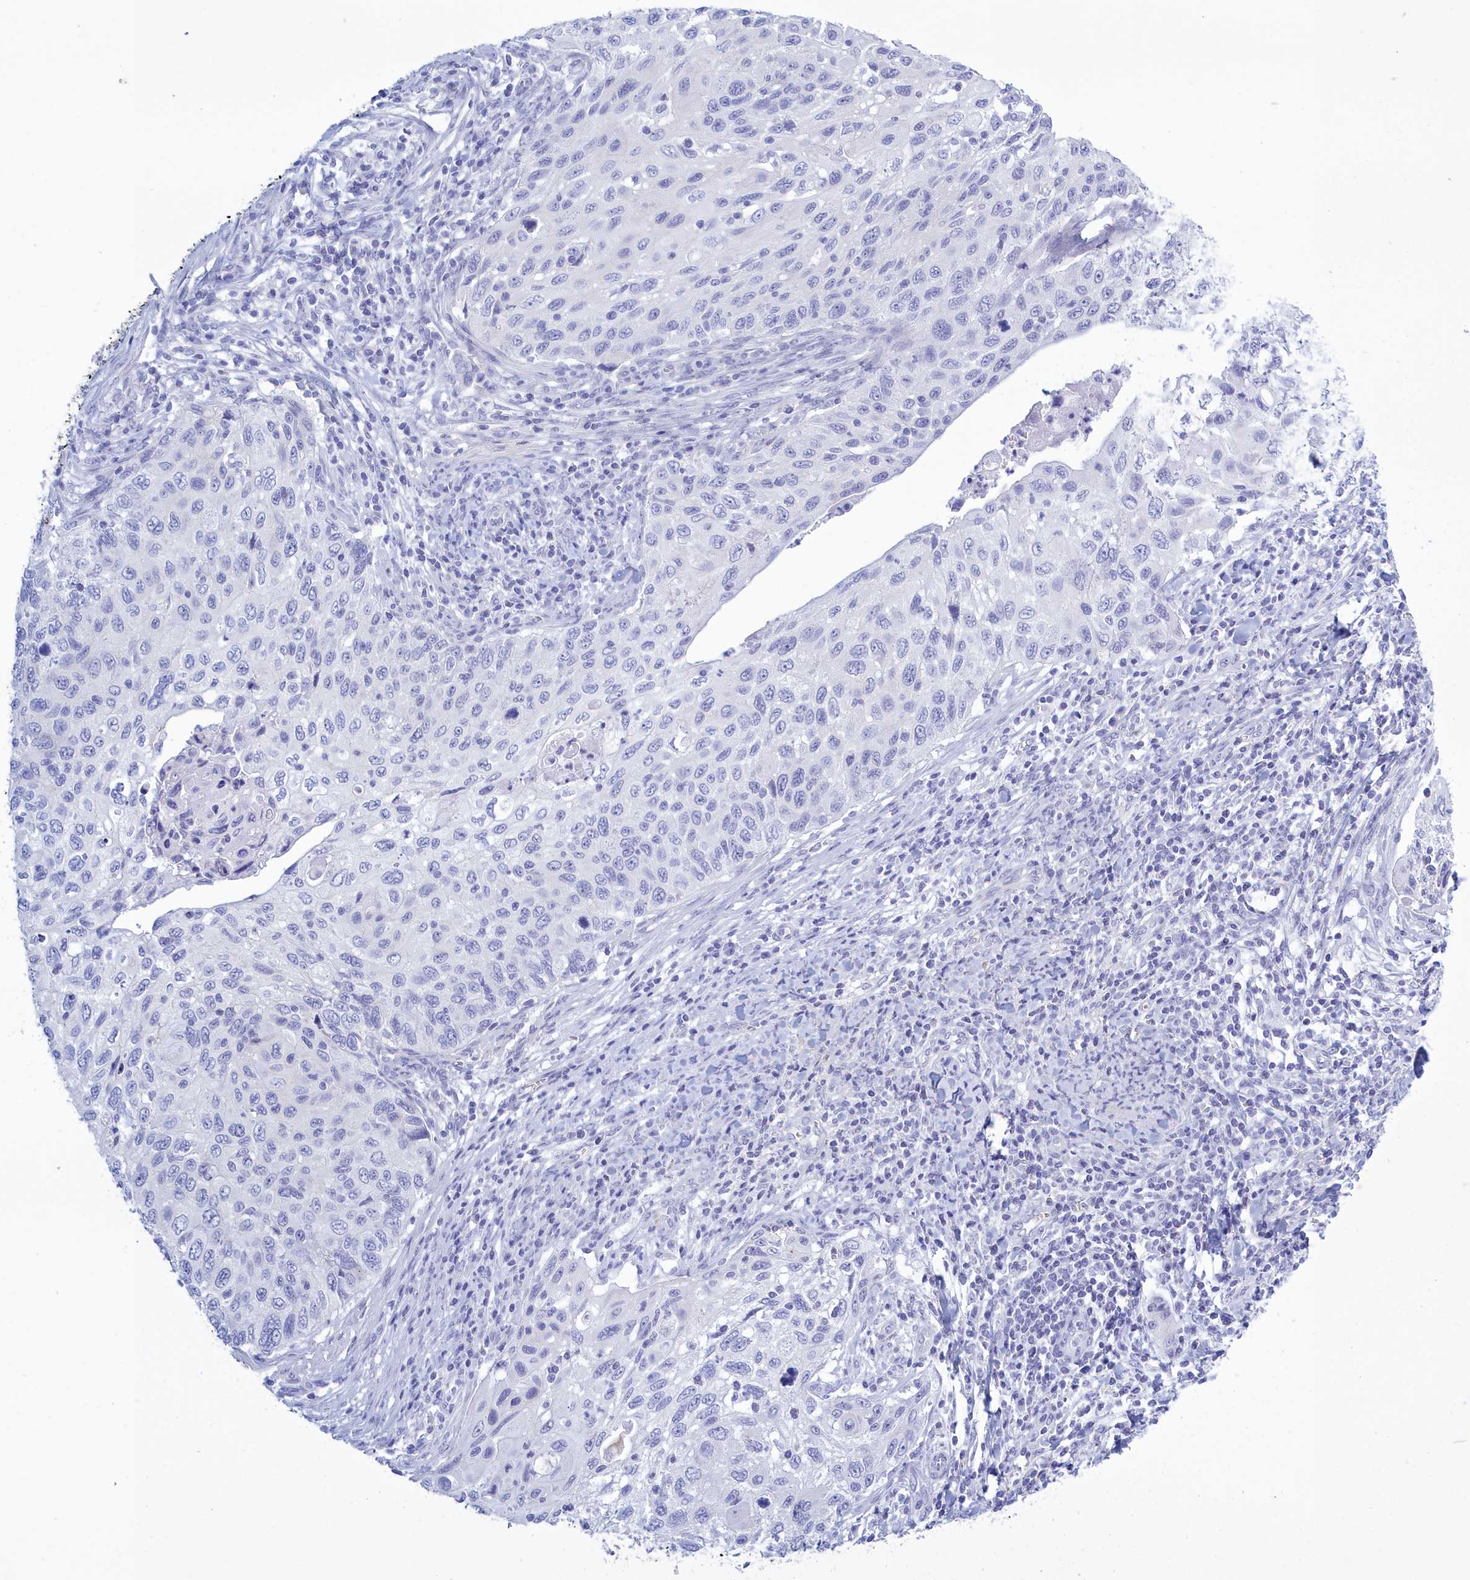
{"staining": {"intensity": "negative", "quantity": "none", "location": "none"}, "tissue": "cervical cancer", "cell_type": "Tumor cells", "image_type": "cancer", "snomed": [{"axis": "morphology", "description": "Squamous cell carcinoma, NOS"}, {"axis": "topography", "description": "Cervix"}], "caption": "Protein analysis of cervical cancer (squamous cell carcinoma) shows no significant positivity in tumor cells.", "gene": "TMEM97", "patient": {"sex": "female", "age": 70}}